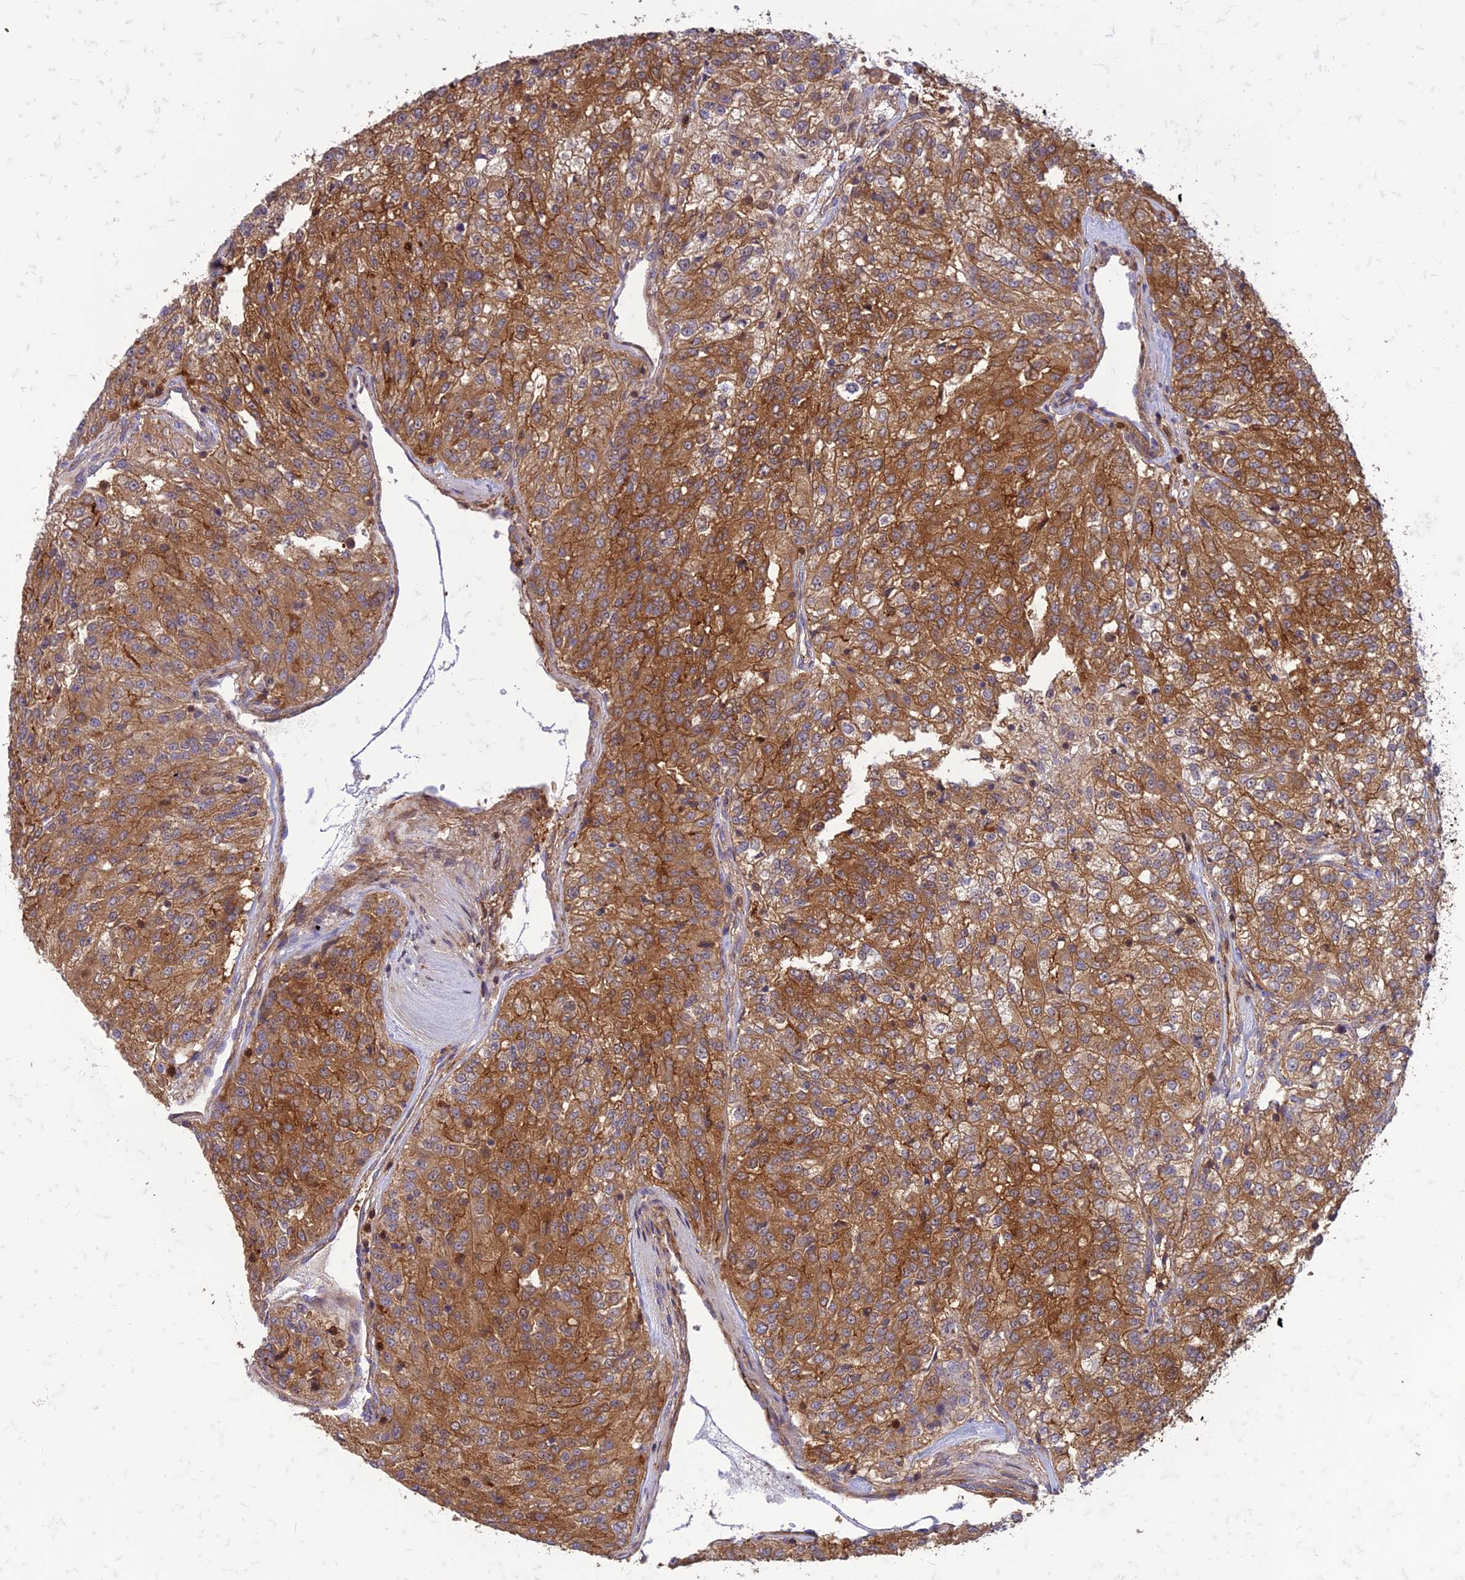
{"staining": {"intensity": "strong", "quantity": ">75%", "location": "cytoplasmic/membranous"}, "tissue": "renal cancer", "cell_type": "Tumor cells", "image_type": "cancer", "snomed": [{"axis": "morphology", "description": "Adenocarcinoma, NOS"}, {"axis": "topography", "description": "Kidney"}], "caption": "The histopathology image displays immunohistochemical staining of adenocarcinoma (renal). There is strong cytoplasmic/membranous staining is appreciated in approximately >75% of tumor cells.", "gene": "HPSE2", "patient": {"sex": "female", "age": 63}}